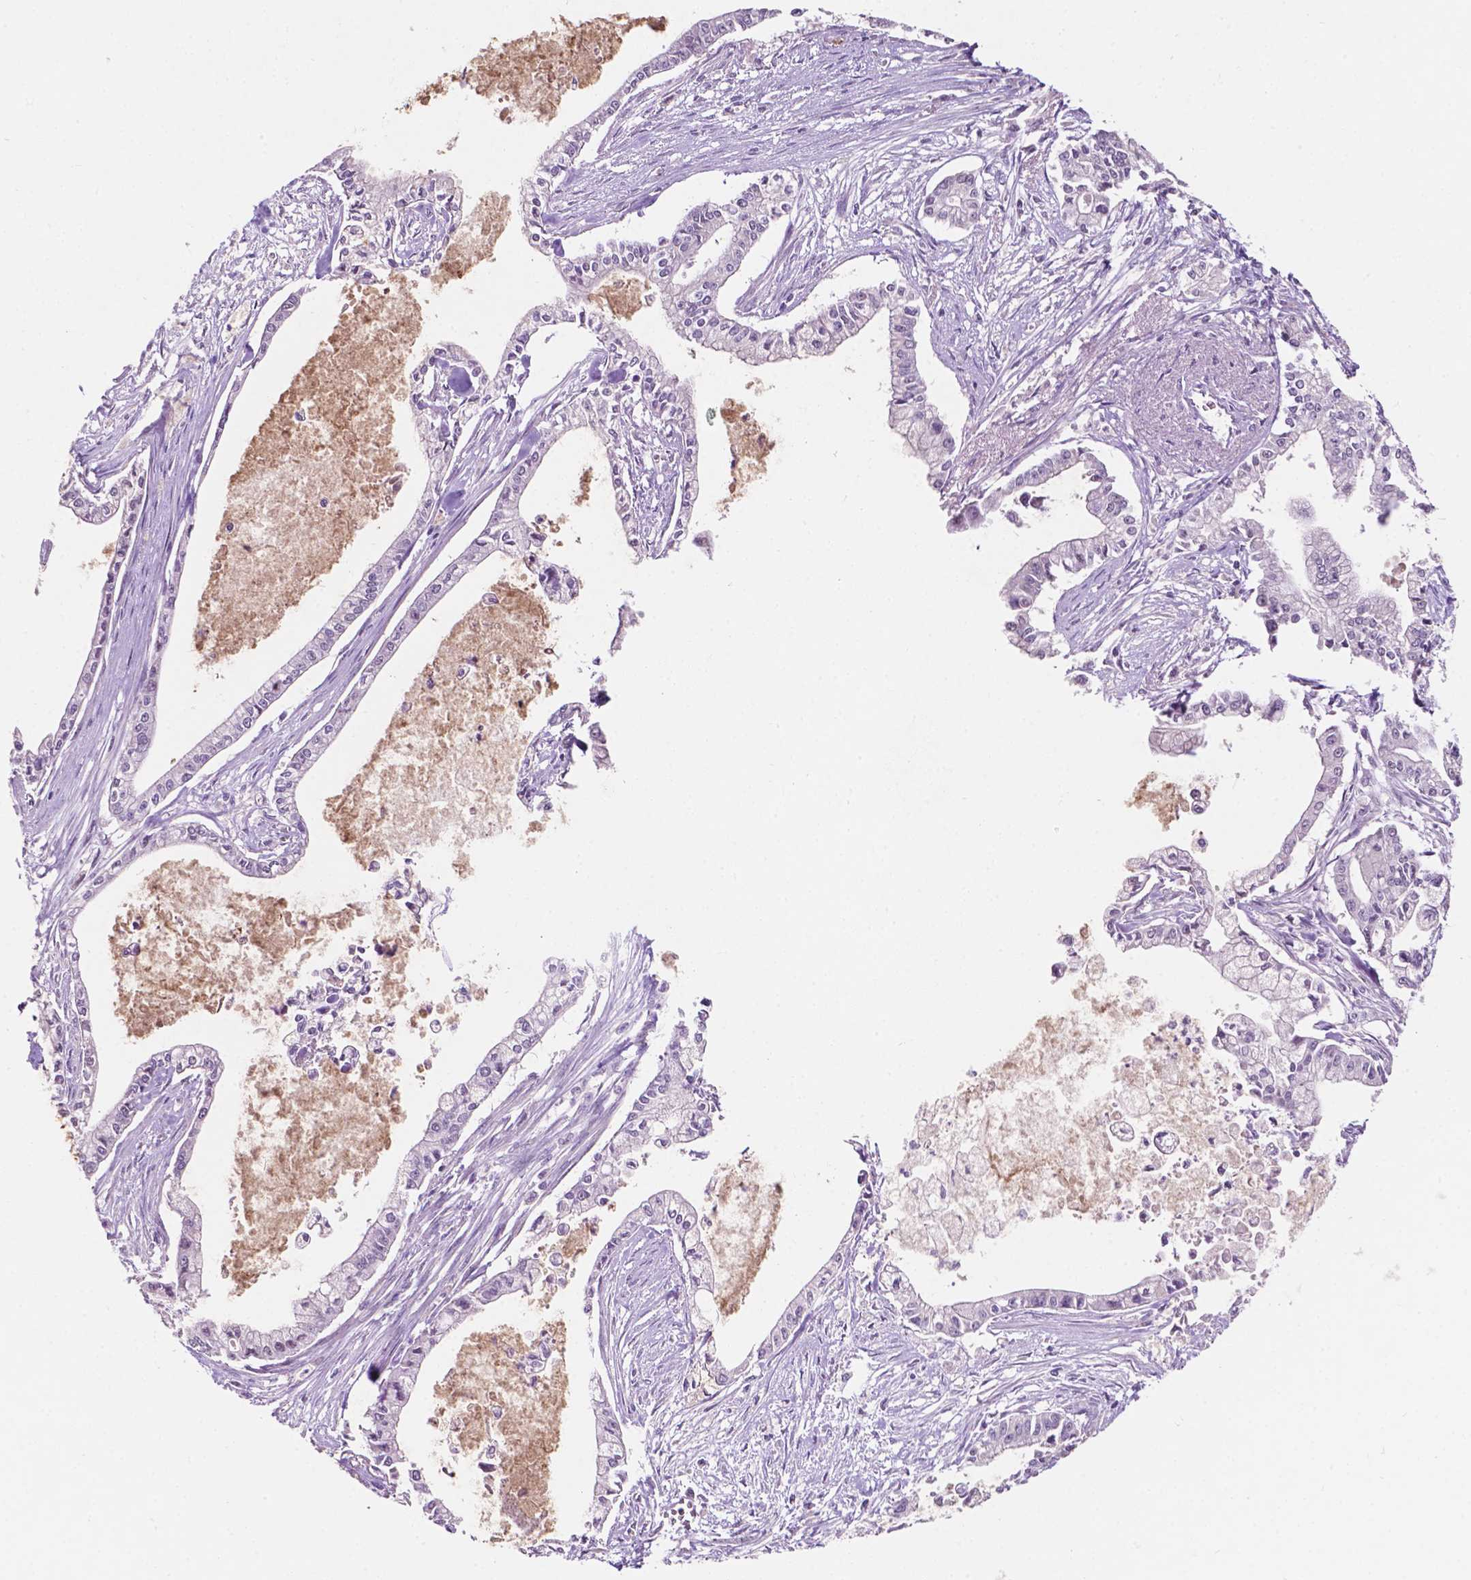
{"staining": {"intensity": "negative", "quantity": "none", "location": "none"}, "tissue": "pancreatic cancer", "cell_type": "Tumor cells", "image_type": "cancer", "snomed": [{"axis": "morphology", "description": "Adenocarcinoma, NOS"}, {"axis": "topography", "description": "Pancreas"}], "caption": "Immunohistochemical staining of adenocarcinoma (pancreatic) reveals no significant expression in tumor cells.", "gene": "TM6SF2", "patient": {"sex": "female", "age": 65}}